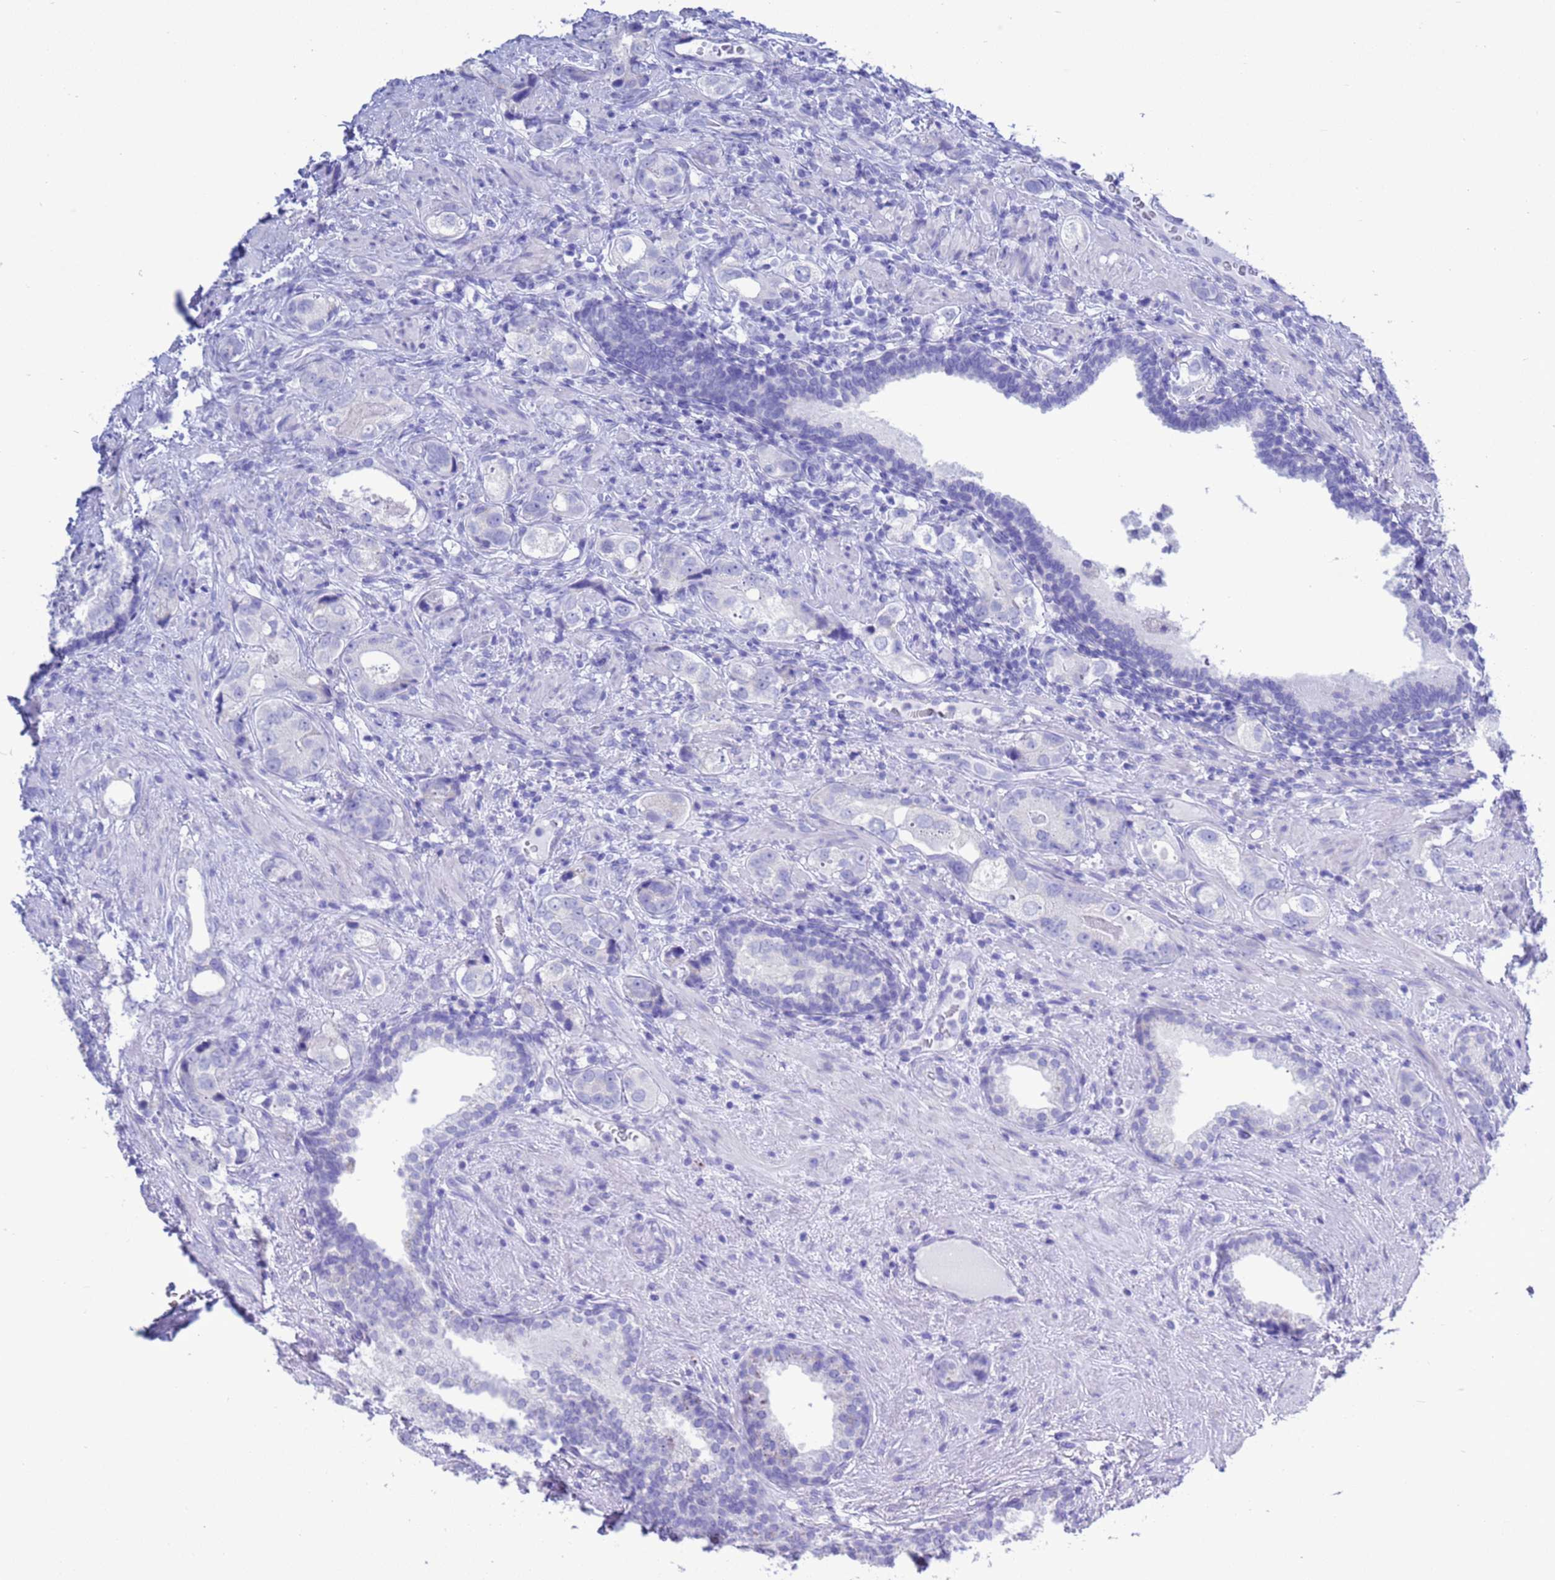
{"staining": {"intensity": "negative", "quantity": "none", "location": "none"}, "tissue": "prostate cancer", "cell_type": "Tumor cells", "image_type": "cancer", "snomed": [{"axis": "morphology", "description": "Adenocarcinoma, High grade"}, {"axis": "topography", "description": "Prostate"}], "caption": "A histopathology image of human prostate cancer is negative for staining in tumor cells. (DAB immunohistochemistry, high magnification).", "gene": "GSTM1", "patient": {"sex": "male", "age": 63}}